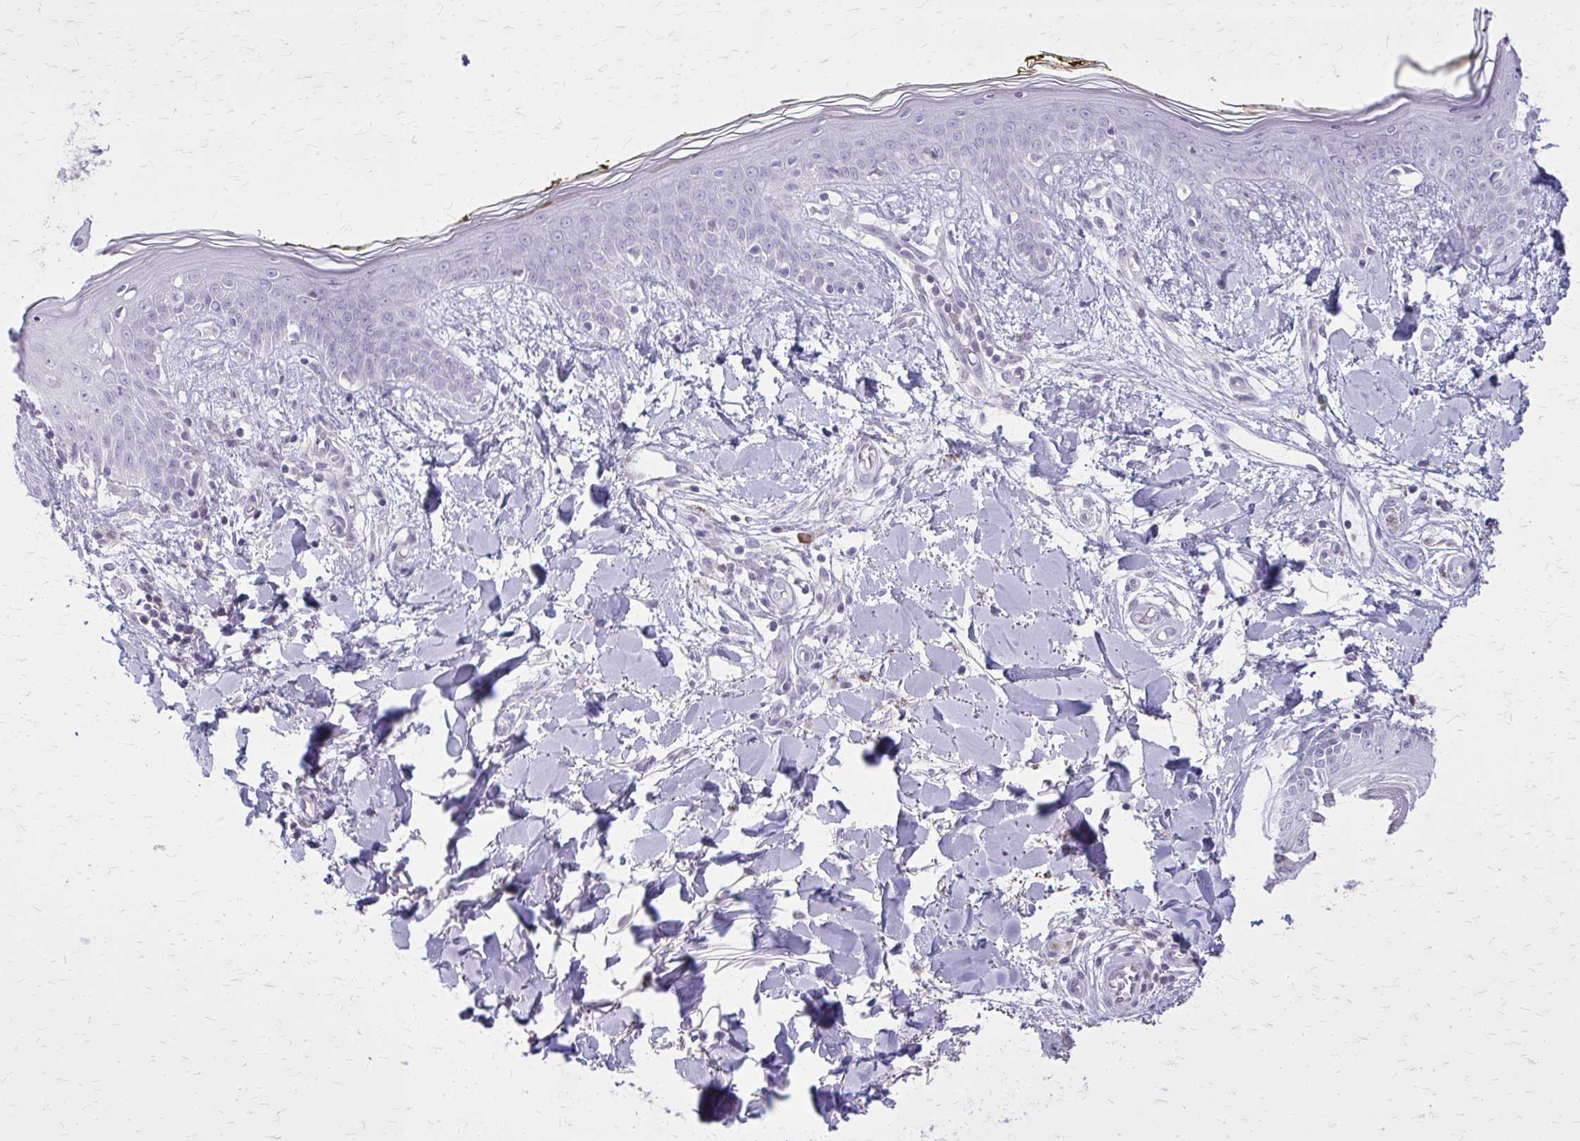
{"staining": {"intensity": "negative", "quantity": "none", "location": "none"}, "tissue": "skin", "cell_type": "Fibroblasts", "image_type": "normal", "snomed": [{"axis": "morphology", "description": "Normal tissue, NOS"}, {"axis": "topography", "description": "Skin"}], "caption": "DAB (3,3'-diaminobenzidine) immunohistochemical staining of normal human skin displays no significant positivity in fibroblasts.", "gene": "GLRX", "patient": {"sex": "female", "age": 34}}